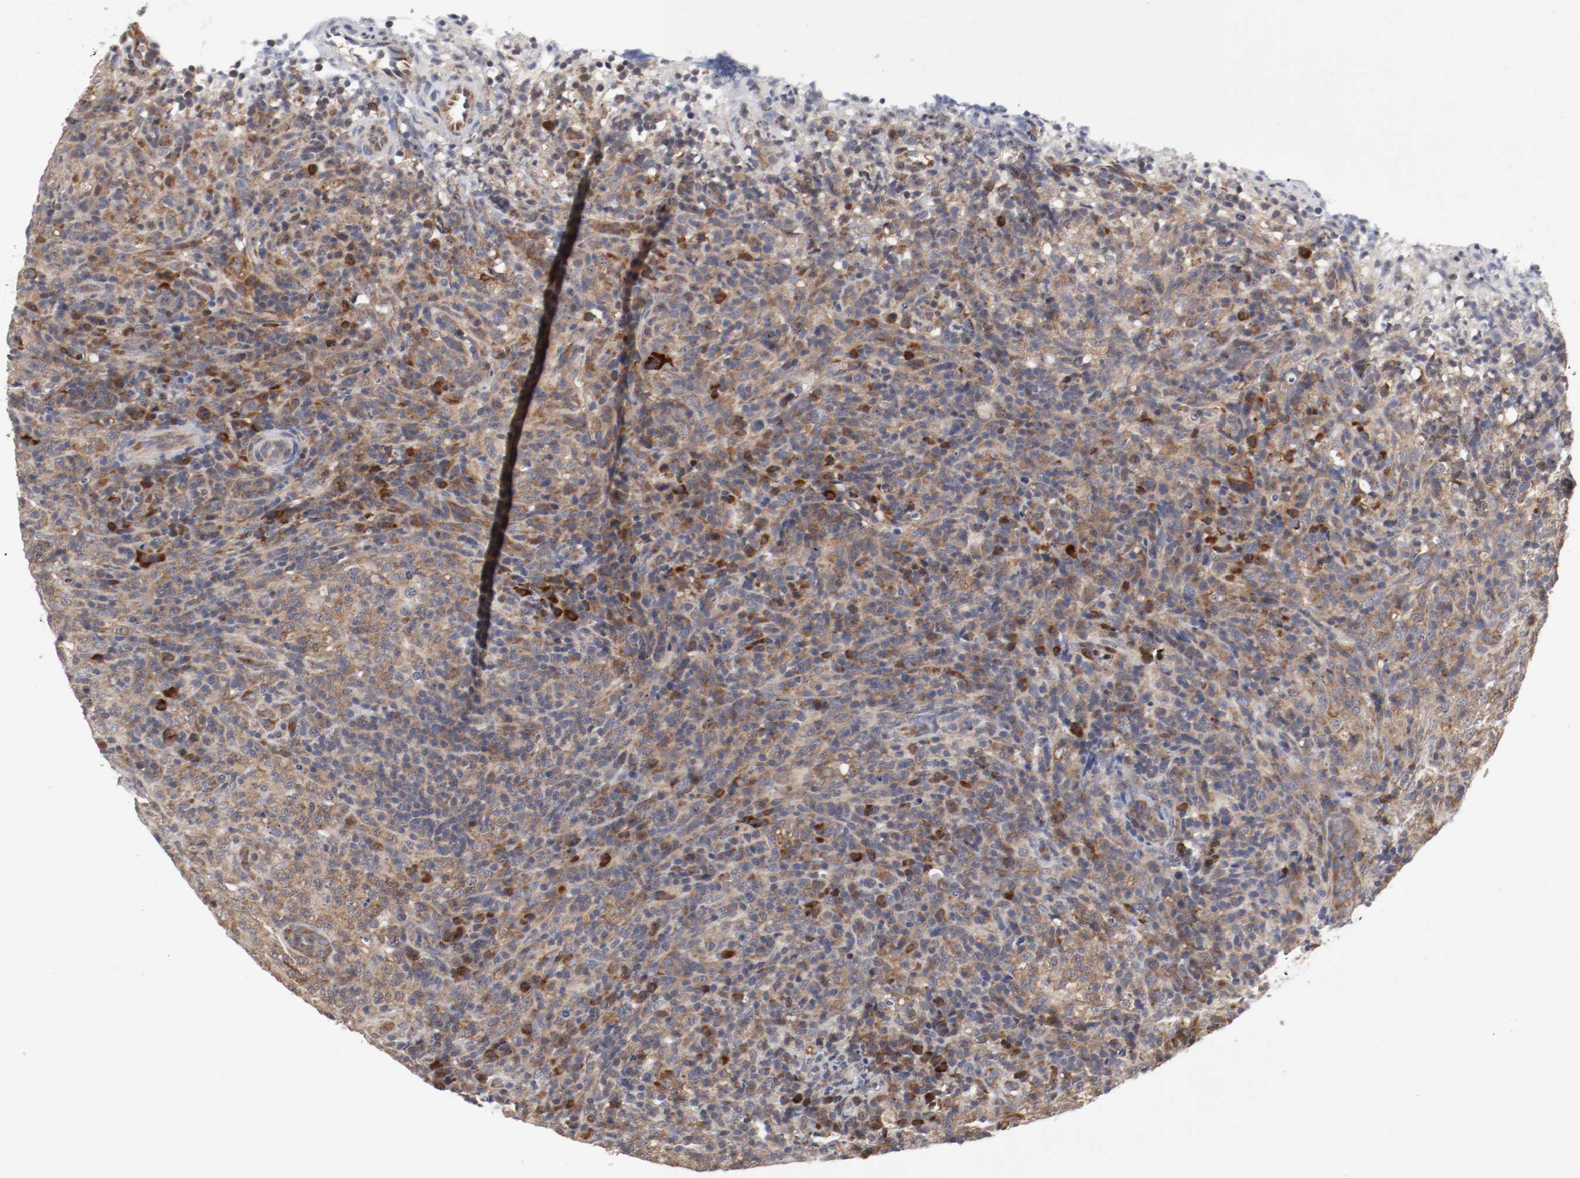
{"staining": {"intensity": "moderate", "quantity": ">75%", "location": "cytoplasmic/membranous"}, "tissue": "lymphoma", "cell_type": "Tumor cells", "image_type": "cancer", "snomed": [{"axis": "morphology", "description": "Malignant lymphoma, non-Hodgkin's type, High grade"}, {"axis": "topography", "description": "Lymph node"}], "caption": "Immunohistochemistry of human lymphoma demonstrates medium levels of moderate cytoplasmic/membranous staining in about >75% of tumor cells.", "gene": "FKBP3", "patient": {"sex": "female", "age": 76}}